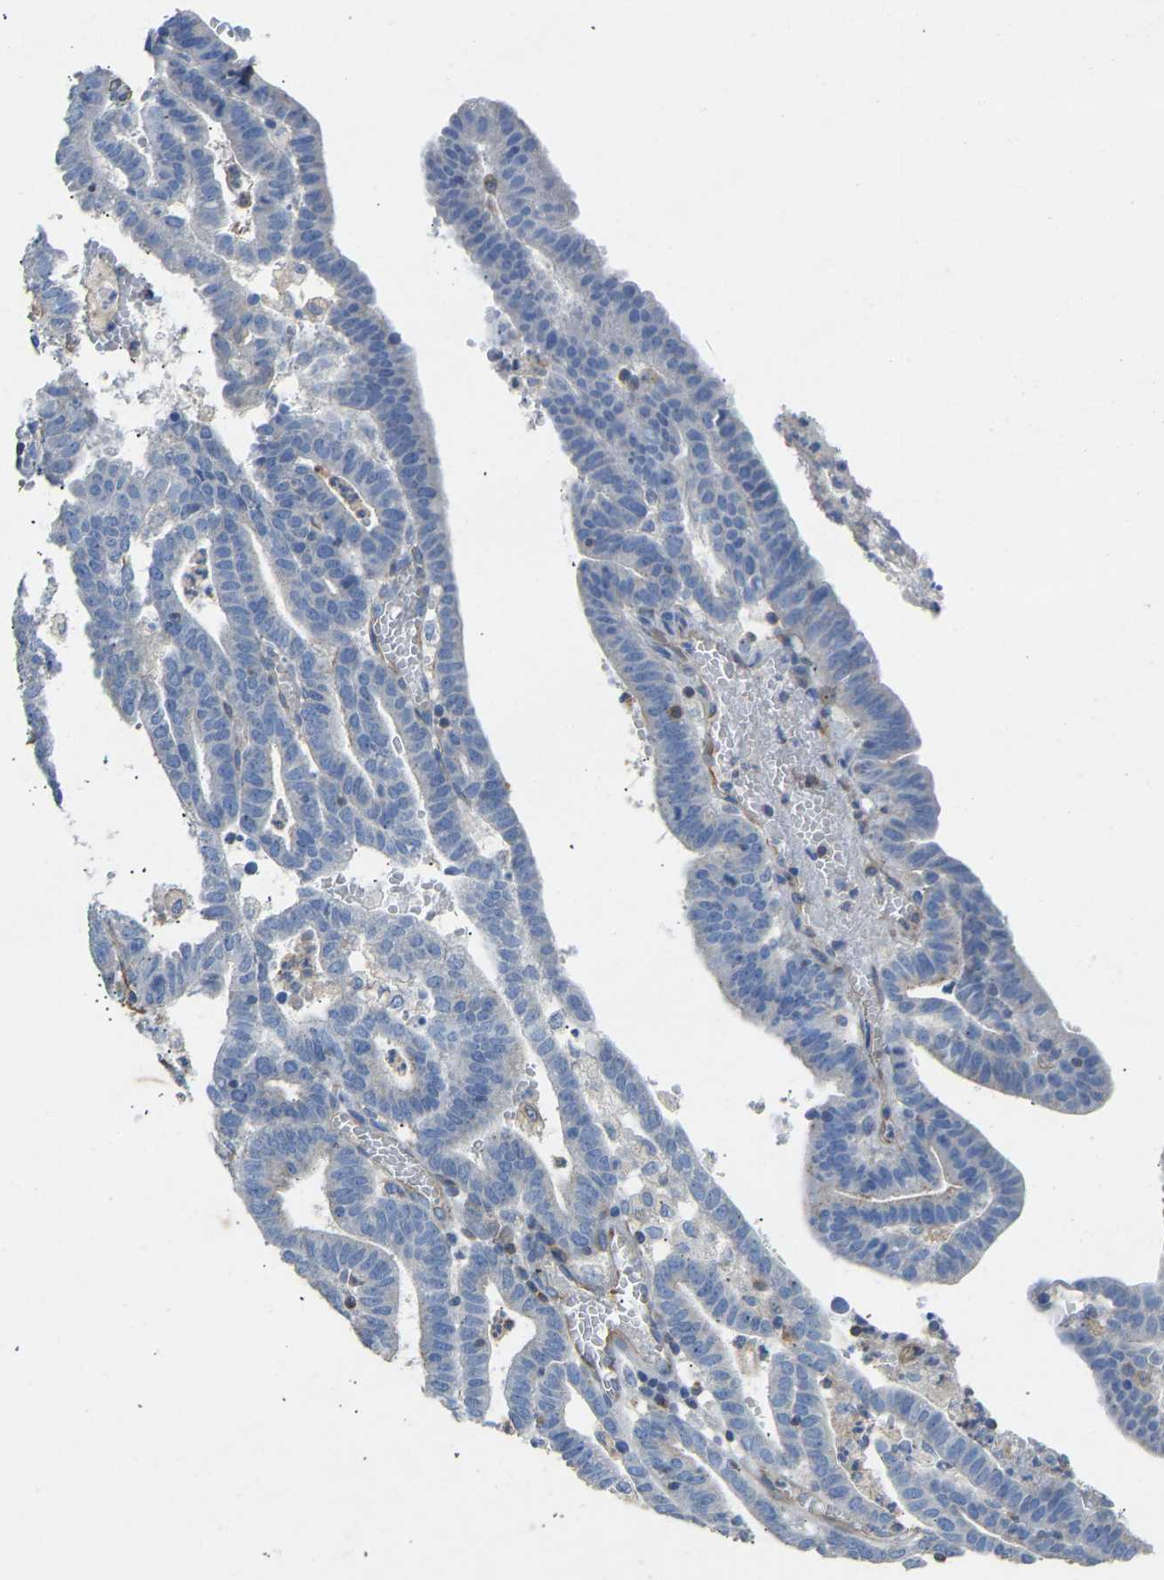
{"staining": {"intensity": "negative", "quantity": "none", "location": "none"}, "tissue": "endometrial cancer", "cell_type": "Tumor cells", "image_type": "cancer", "snomed": [{"axis": "morphology", "description": "Adenocarcinoma, NOS"}, {"axis": "topography", "description": "Uterus"}], "caption": "DAB immunohistochemical staining of endometrial cancer displays no significant expression in tumor cells.", "gene": "TECTA", "patient": {"sex": "female", "age": 83}}